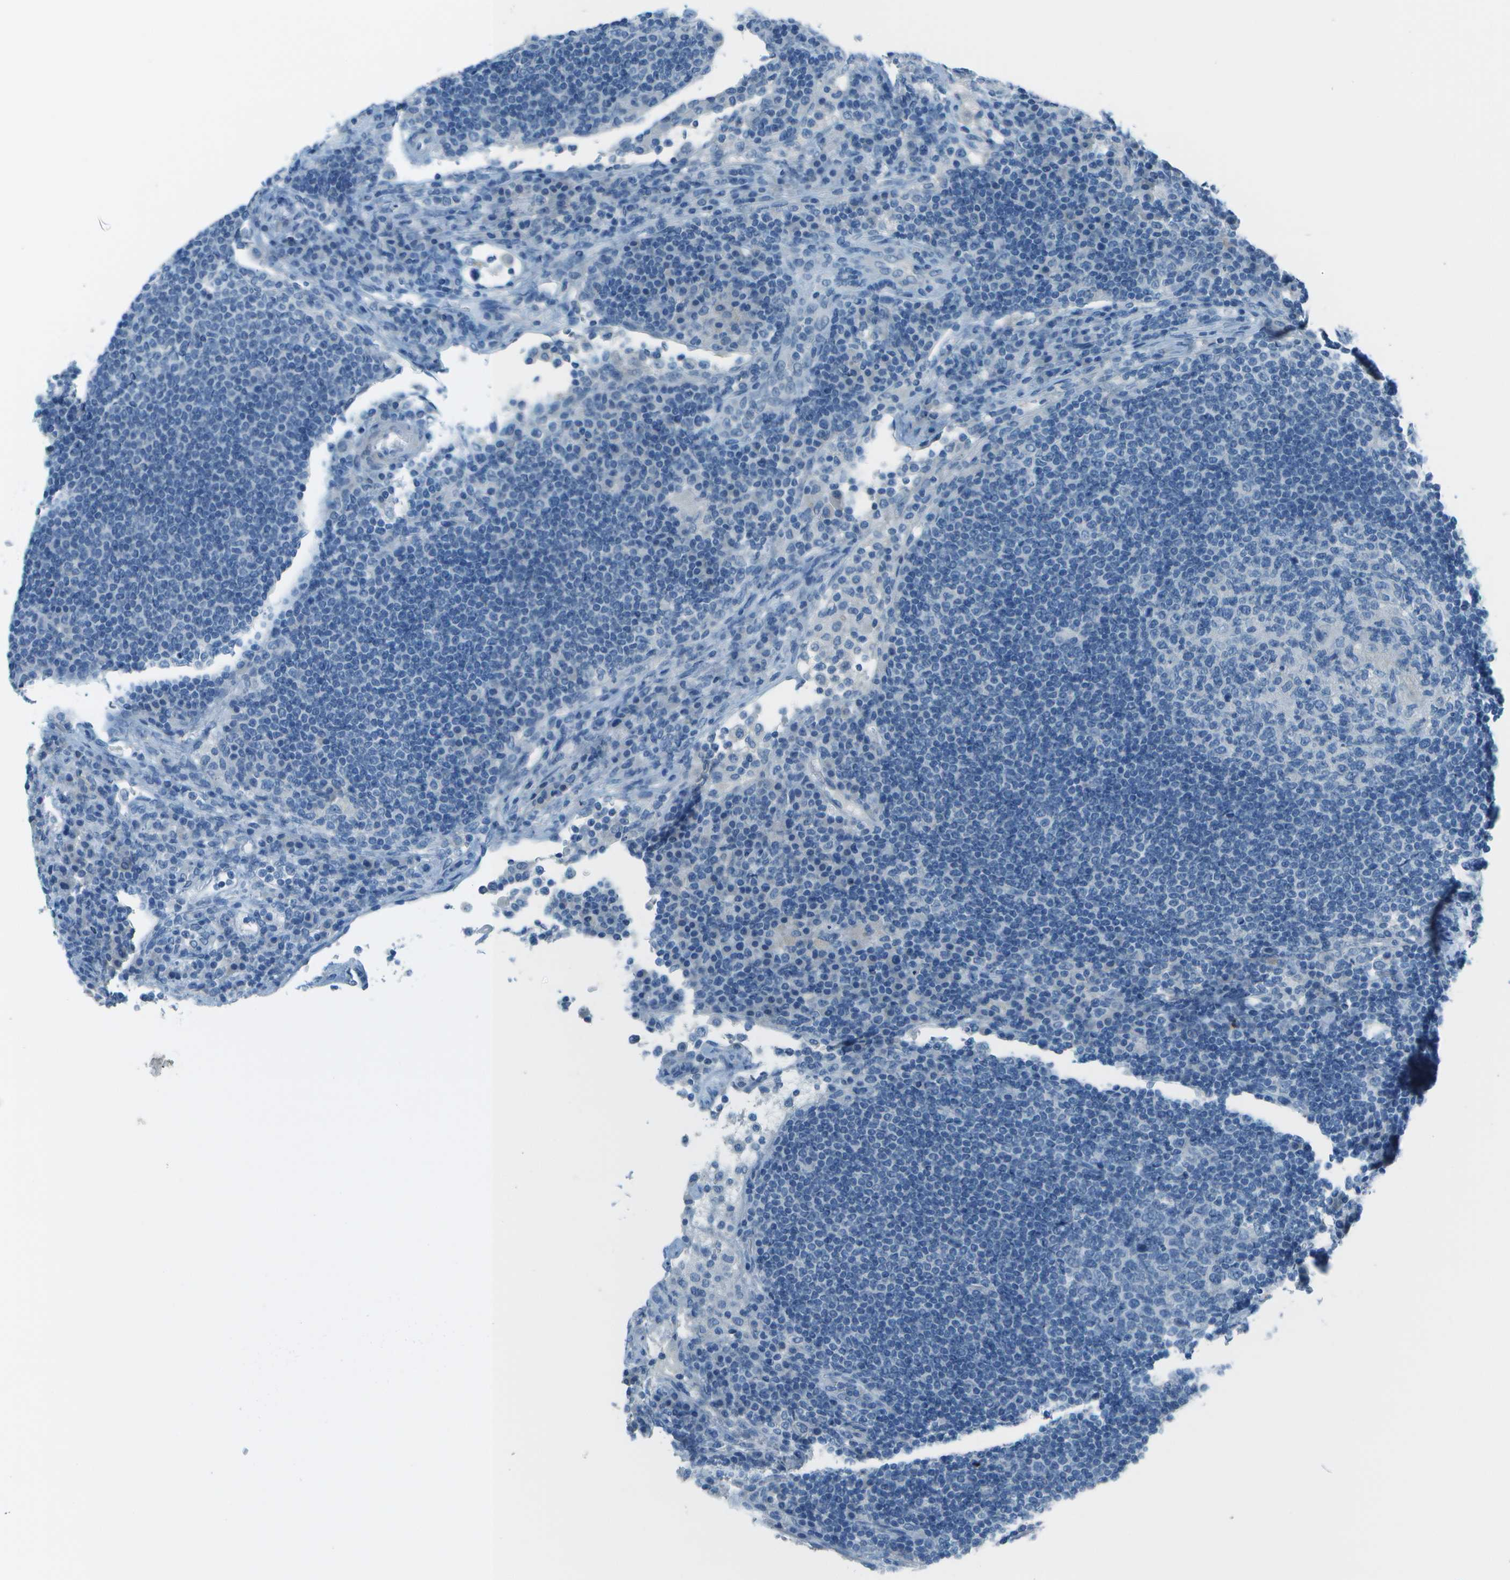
{"staining": {"intensity": "negative", "quantity": "none", "location": "none"}, "tissue": "lymph node", "cell_type": "Germinal center cells", "image_type": "normal", "snomed": [{"axis": "morphology", "description": "Normal tissue, NOS"}, {"axis": "topography", "description": "Lymph node"}], "caption": "Immunohistochemistry (IHC) of benign human lymph node exhibits no expression in germinal center cells. (Immunohistochemistry (IHC), brightfield microscopy, high magnification).", "gene": "FGF1", "patient": {"sex": "female", "age": 53}}